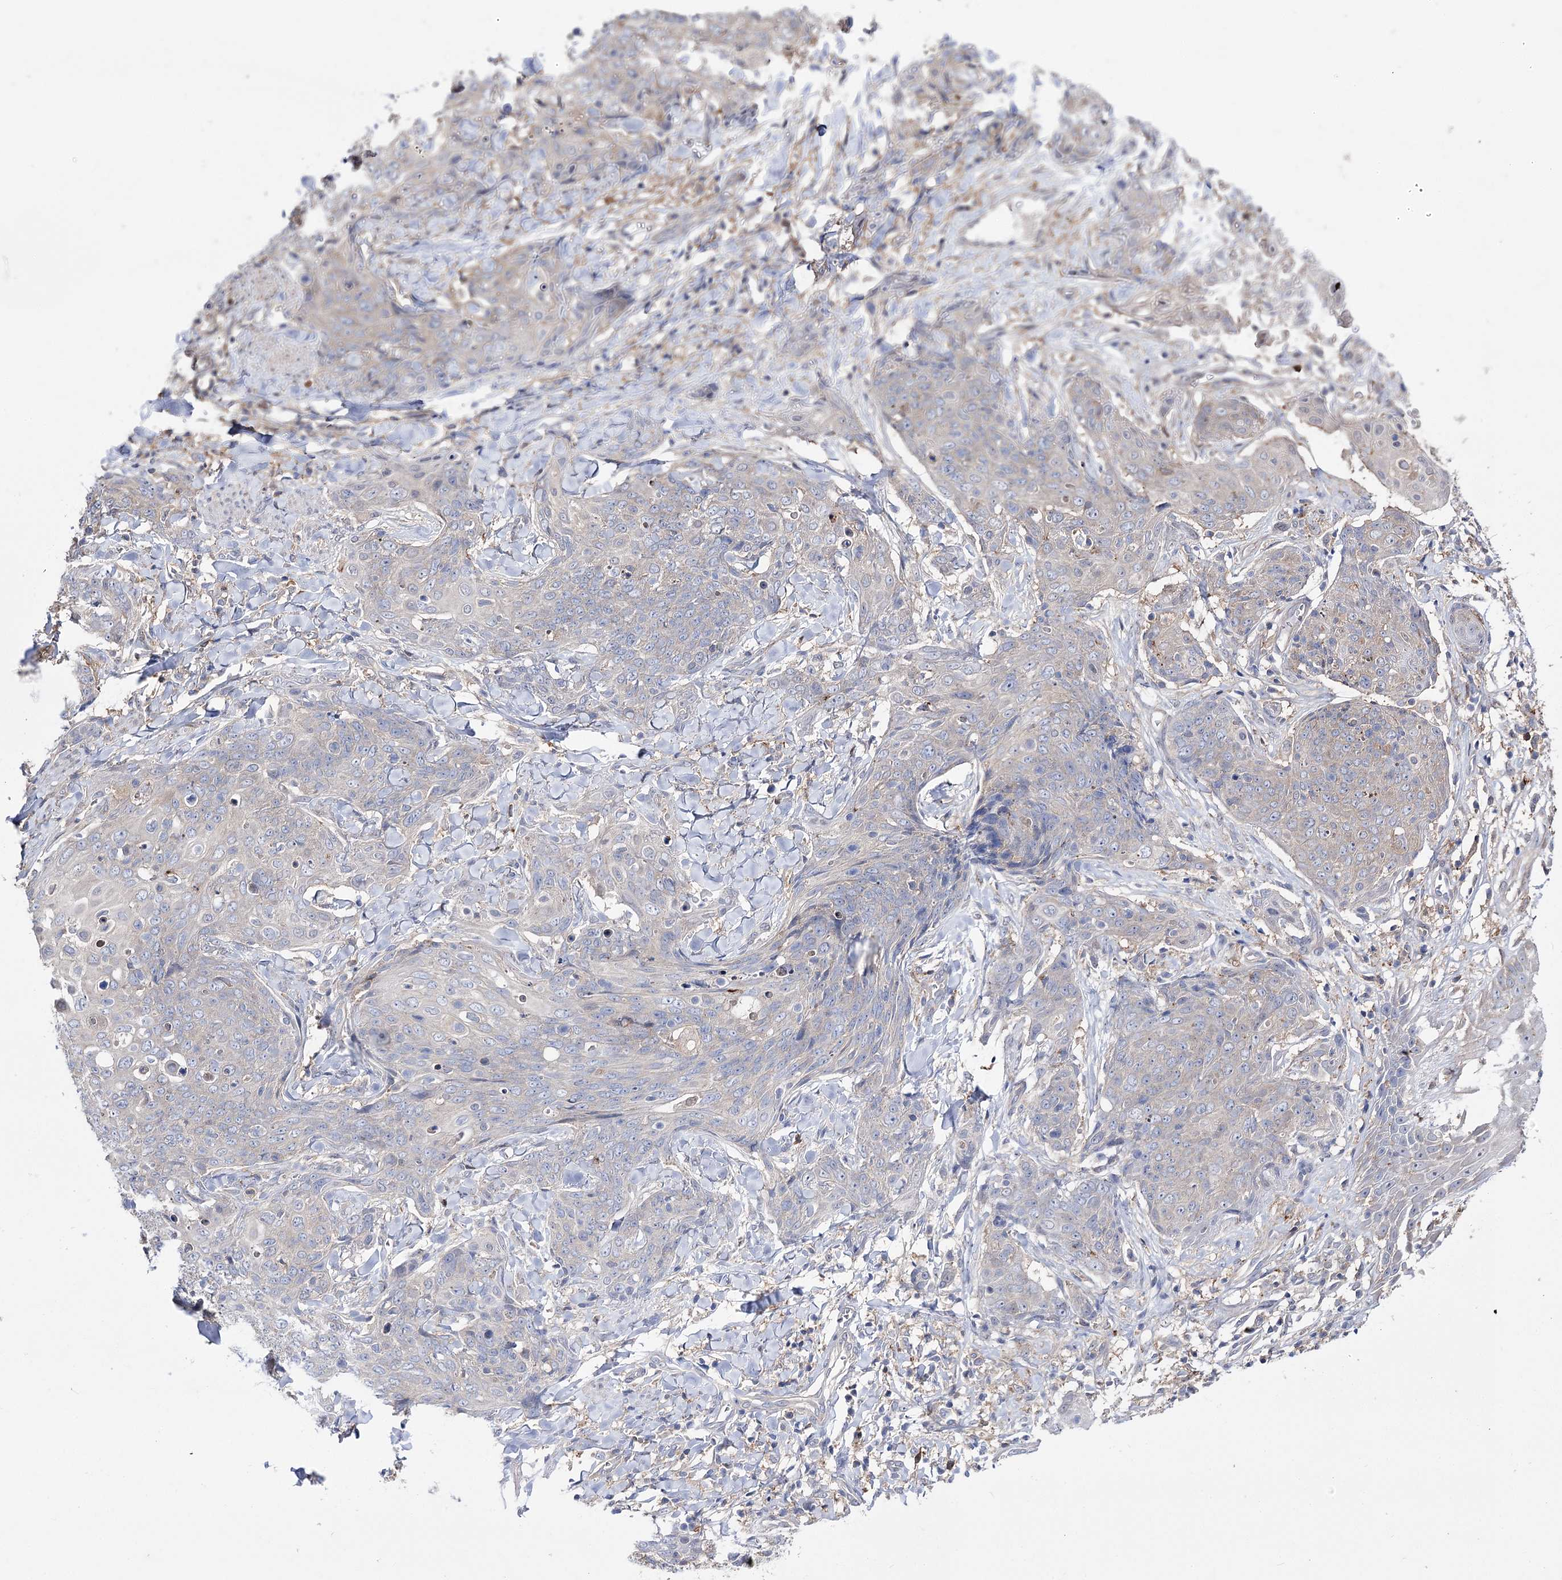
{"staining": {"intensity": "negative", "quantity": "none", "location": "none"}, "tissue": "skin cancer", "cell_type": "Tumor cells", "image_type": "cancer", "snomed": [{"axis": "morphology", "description": "Squamous cell carcinoma, NOS"}, {"axis": "topography", "description": "Skin"}, {"axis": "topography", "description": "Vulva"}], "caption": "An immunohistochemistry (IHC) image of skin cancer is shown. There is no staining in tumor cells of skin cancer.", "gene": "UGP2", "patient": {"sex": "female", "age": 85}}